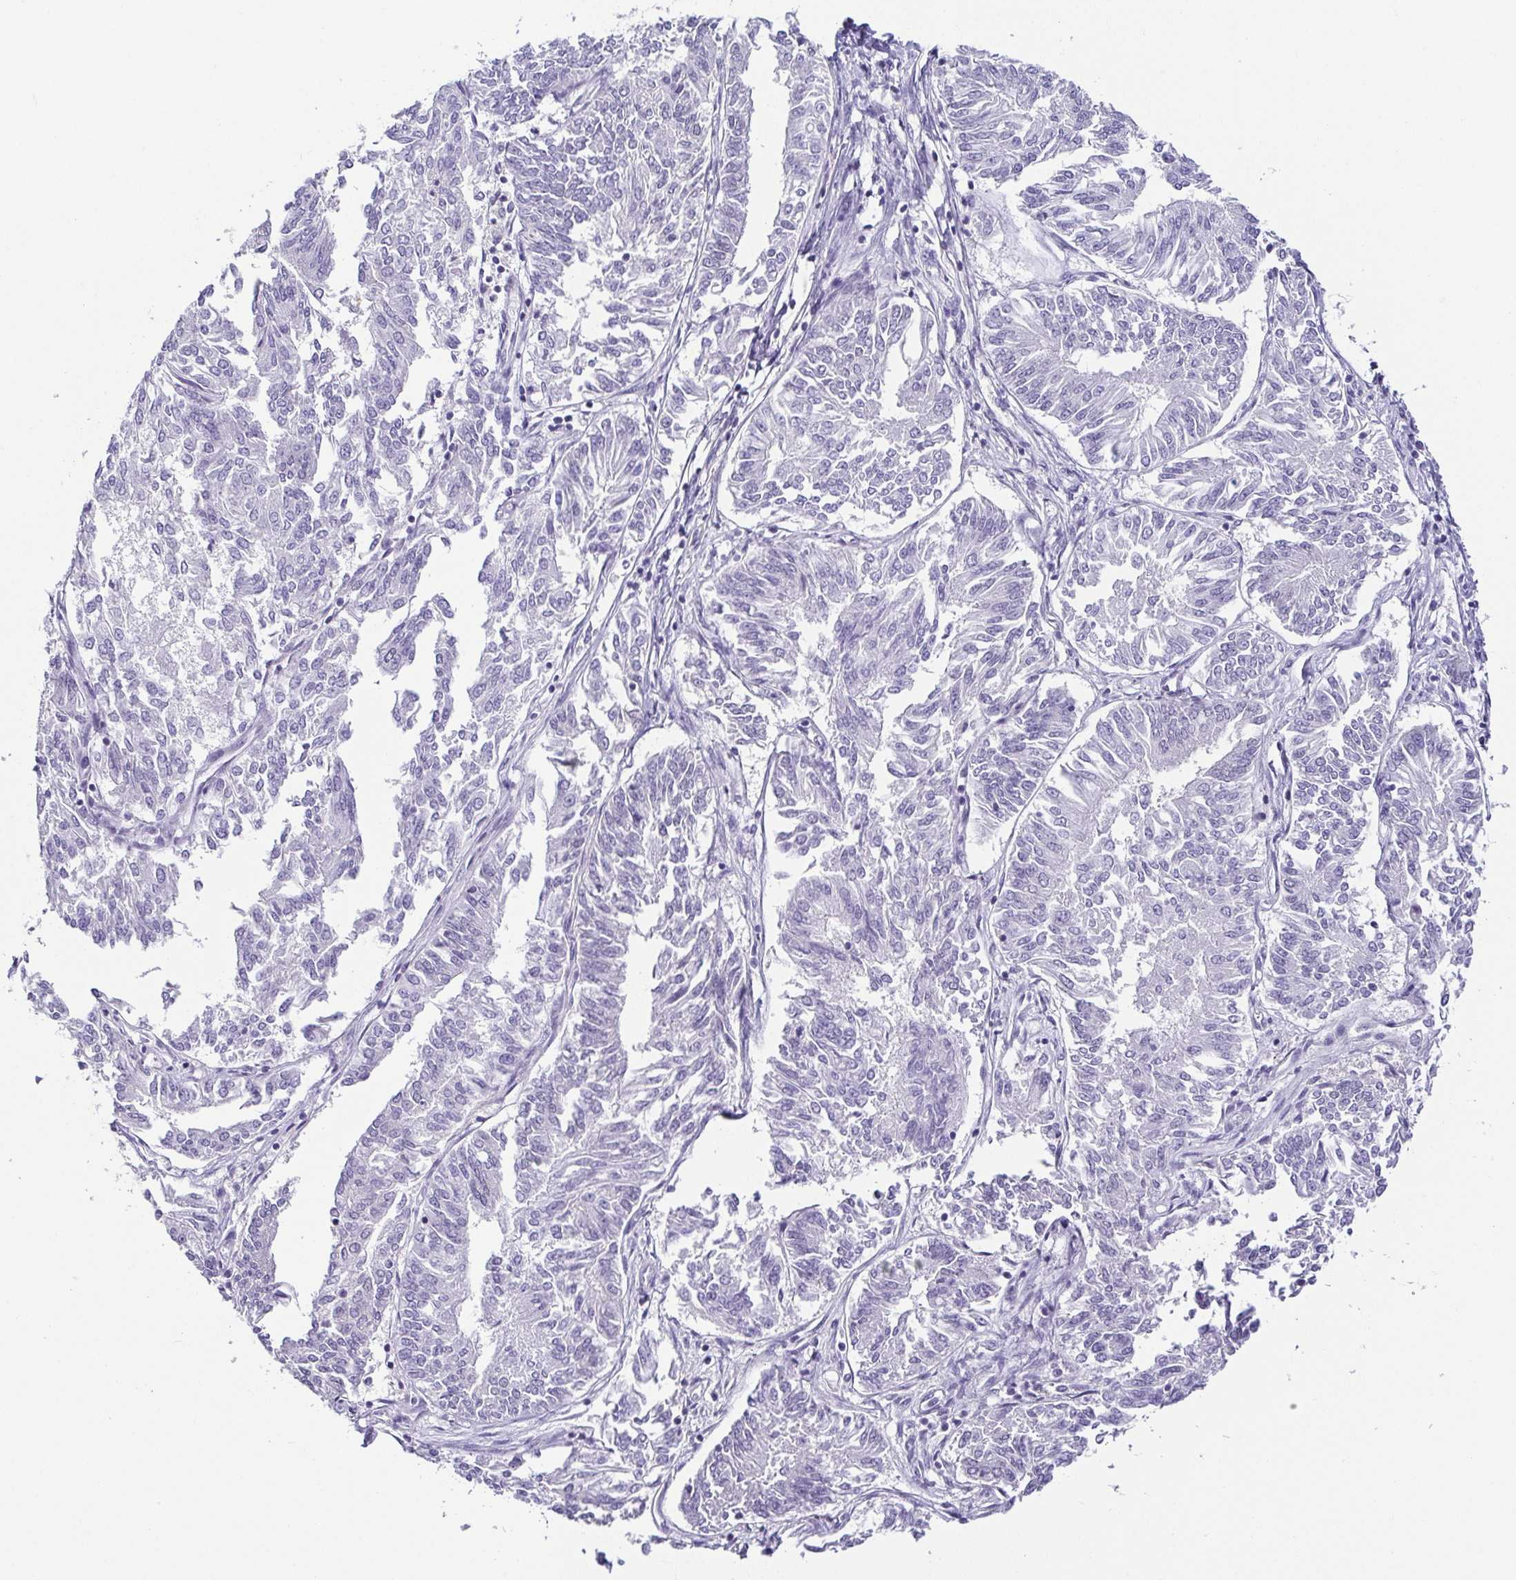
{"staining": {"intensity": "negative", "quantity": "none", "location": "none"}, "tissue": "endometrial cancer", "cell_type": "Tumor cells", "image_type": "cancer", "snomed": [{"axis": "morphology", "description": "Adenocarcinoma, NOS"}, {"axis": "topography", "description": "Endometrium"}], "caption": "Immunohistochemical staining of adenocarcinoma (endometrial) exhibits no significant expression in tumor cells.", "gene": "TCF3", "patient": {"sex": "female", "age": 58}}